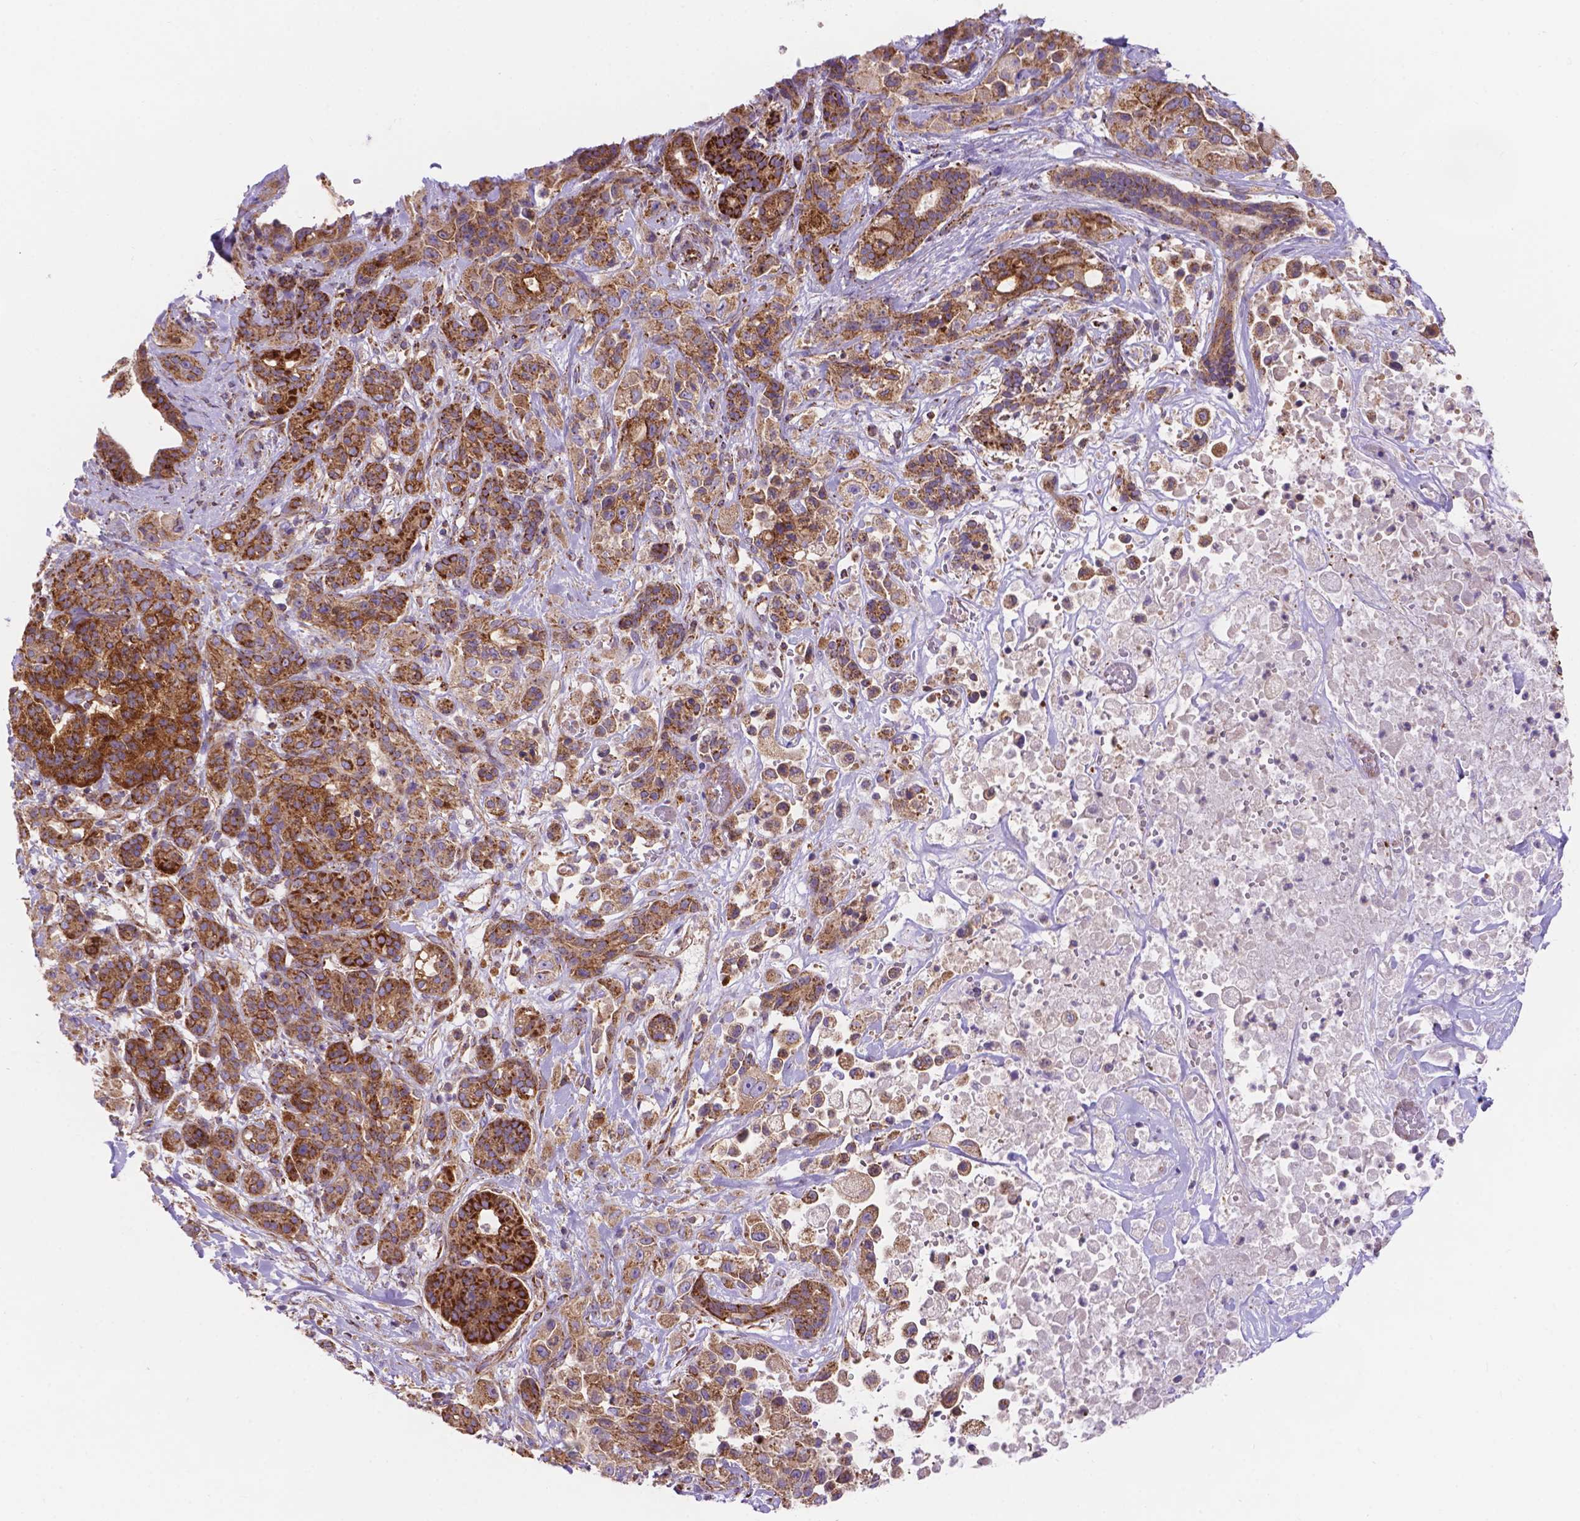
{"staining": {"intensity": "strong", "quantity": ">75%", "location": "cytoplasmic/membranous"}, "tissue": "pancreatic cancer", "cell_type": "Tumor cells", "image_type": "cancer", "snomed": [{"axis": "morphology", "description": "Adenocarcinoma, NOS"}, {"axis": "topography", "description": "Pancreas"}], "caption": "Human pancreatic adenocarcinoma stained with a protein marker demonstrates strong staining in tumor cells.", "gene": "AK3", "patient": {"sex": "male", "age": 44}}